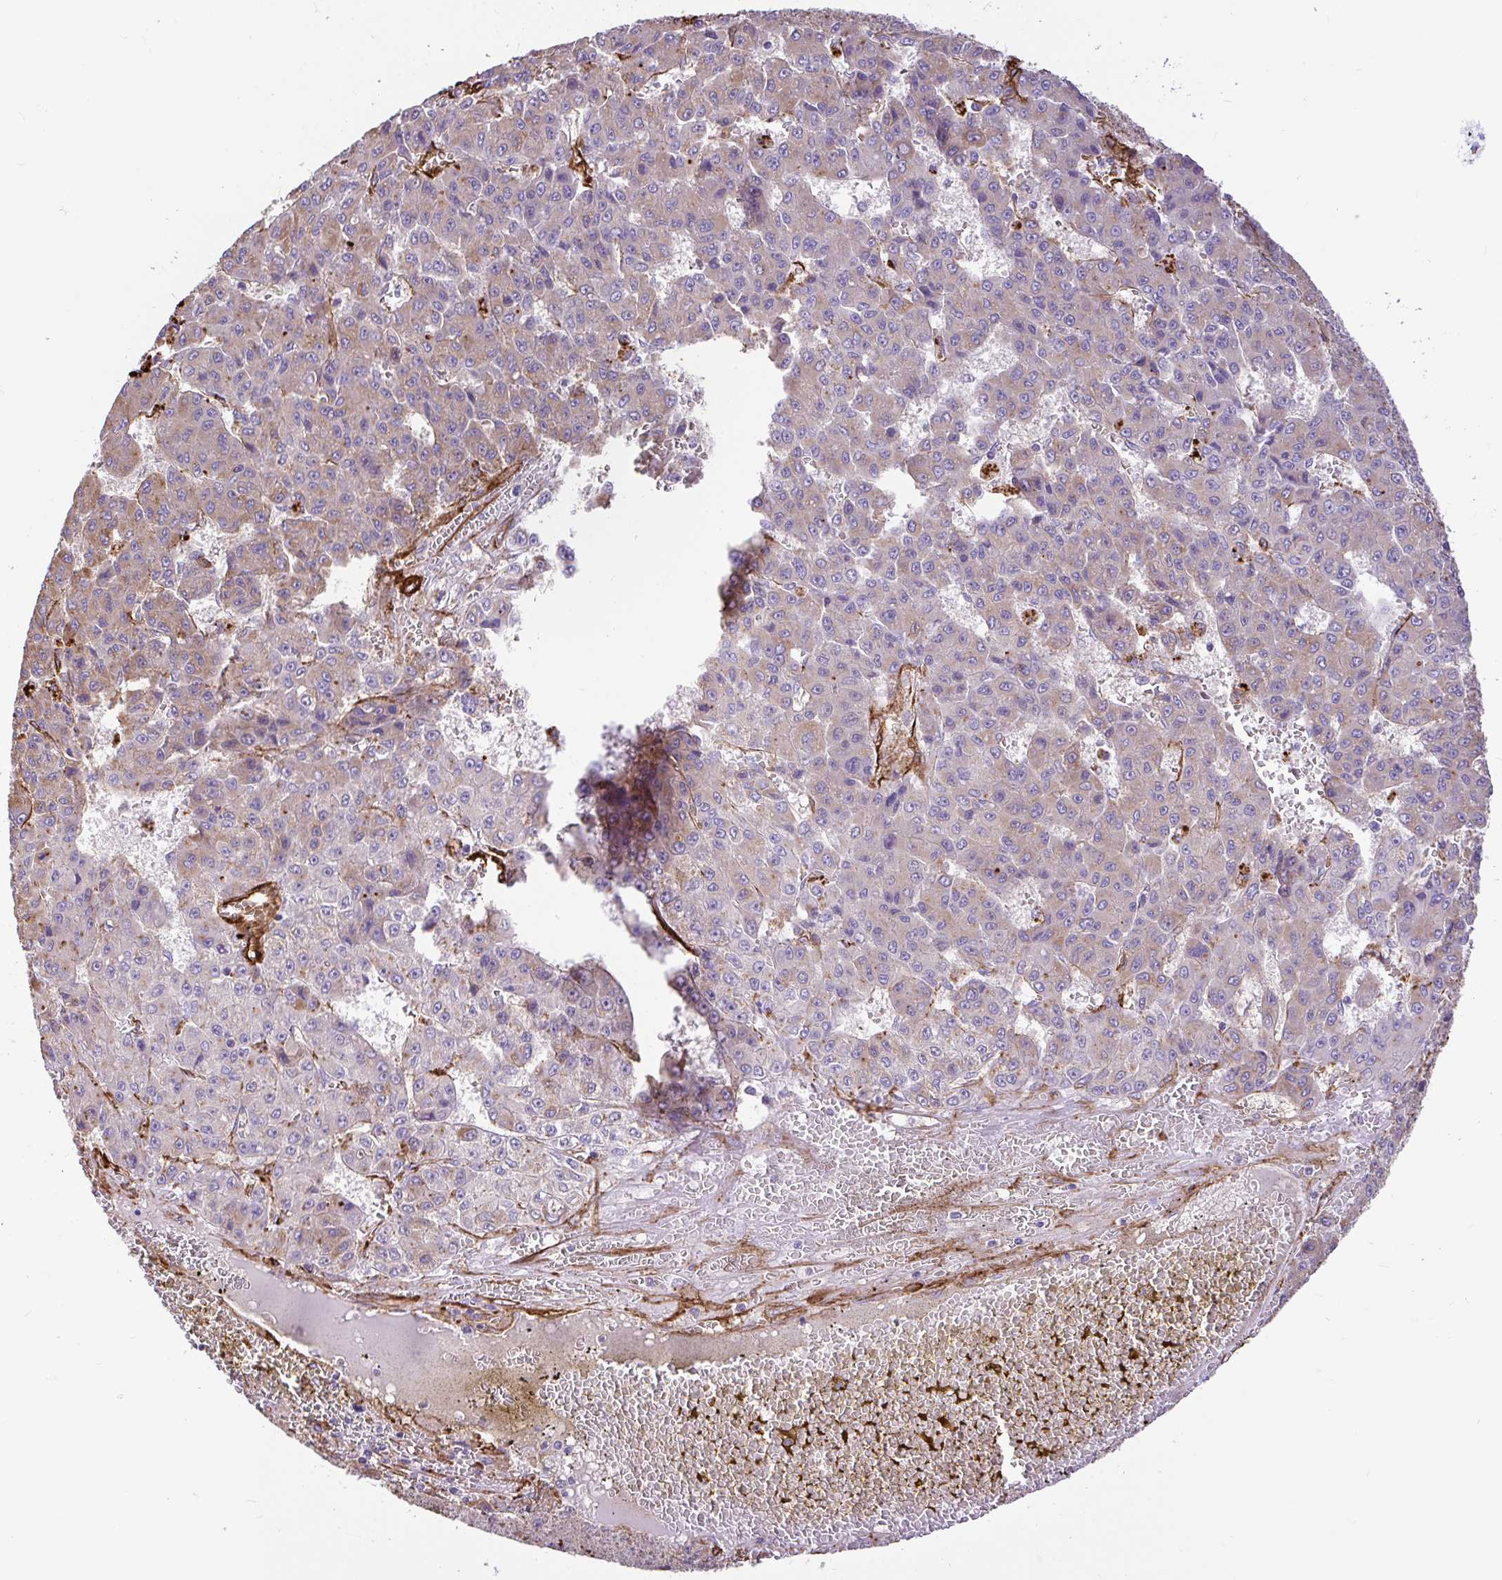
{"staining": {"intensity": "weak", "quantity": "25%-75%", "location": "cytoplasmic/membranous"}, "tissue": "liver cancer", "cell_type": "Tumor cells", "image_type": "cancer", "snomed": [{"axis": "morphology", "description": "Carcinoma, Hepatocellular, NOS"}, {"axis": "topography", "description": "Liver"}], "caption": "An image of human liver hepatocellular carcinoma stained for a protein shows weak cytoplasmic/membranous brown staining in tumor cells.", "gene": "PTPRK", "patient": {"sex": "male", "age": 70}}